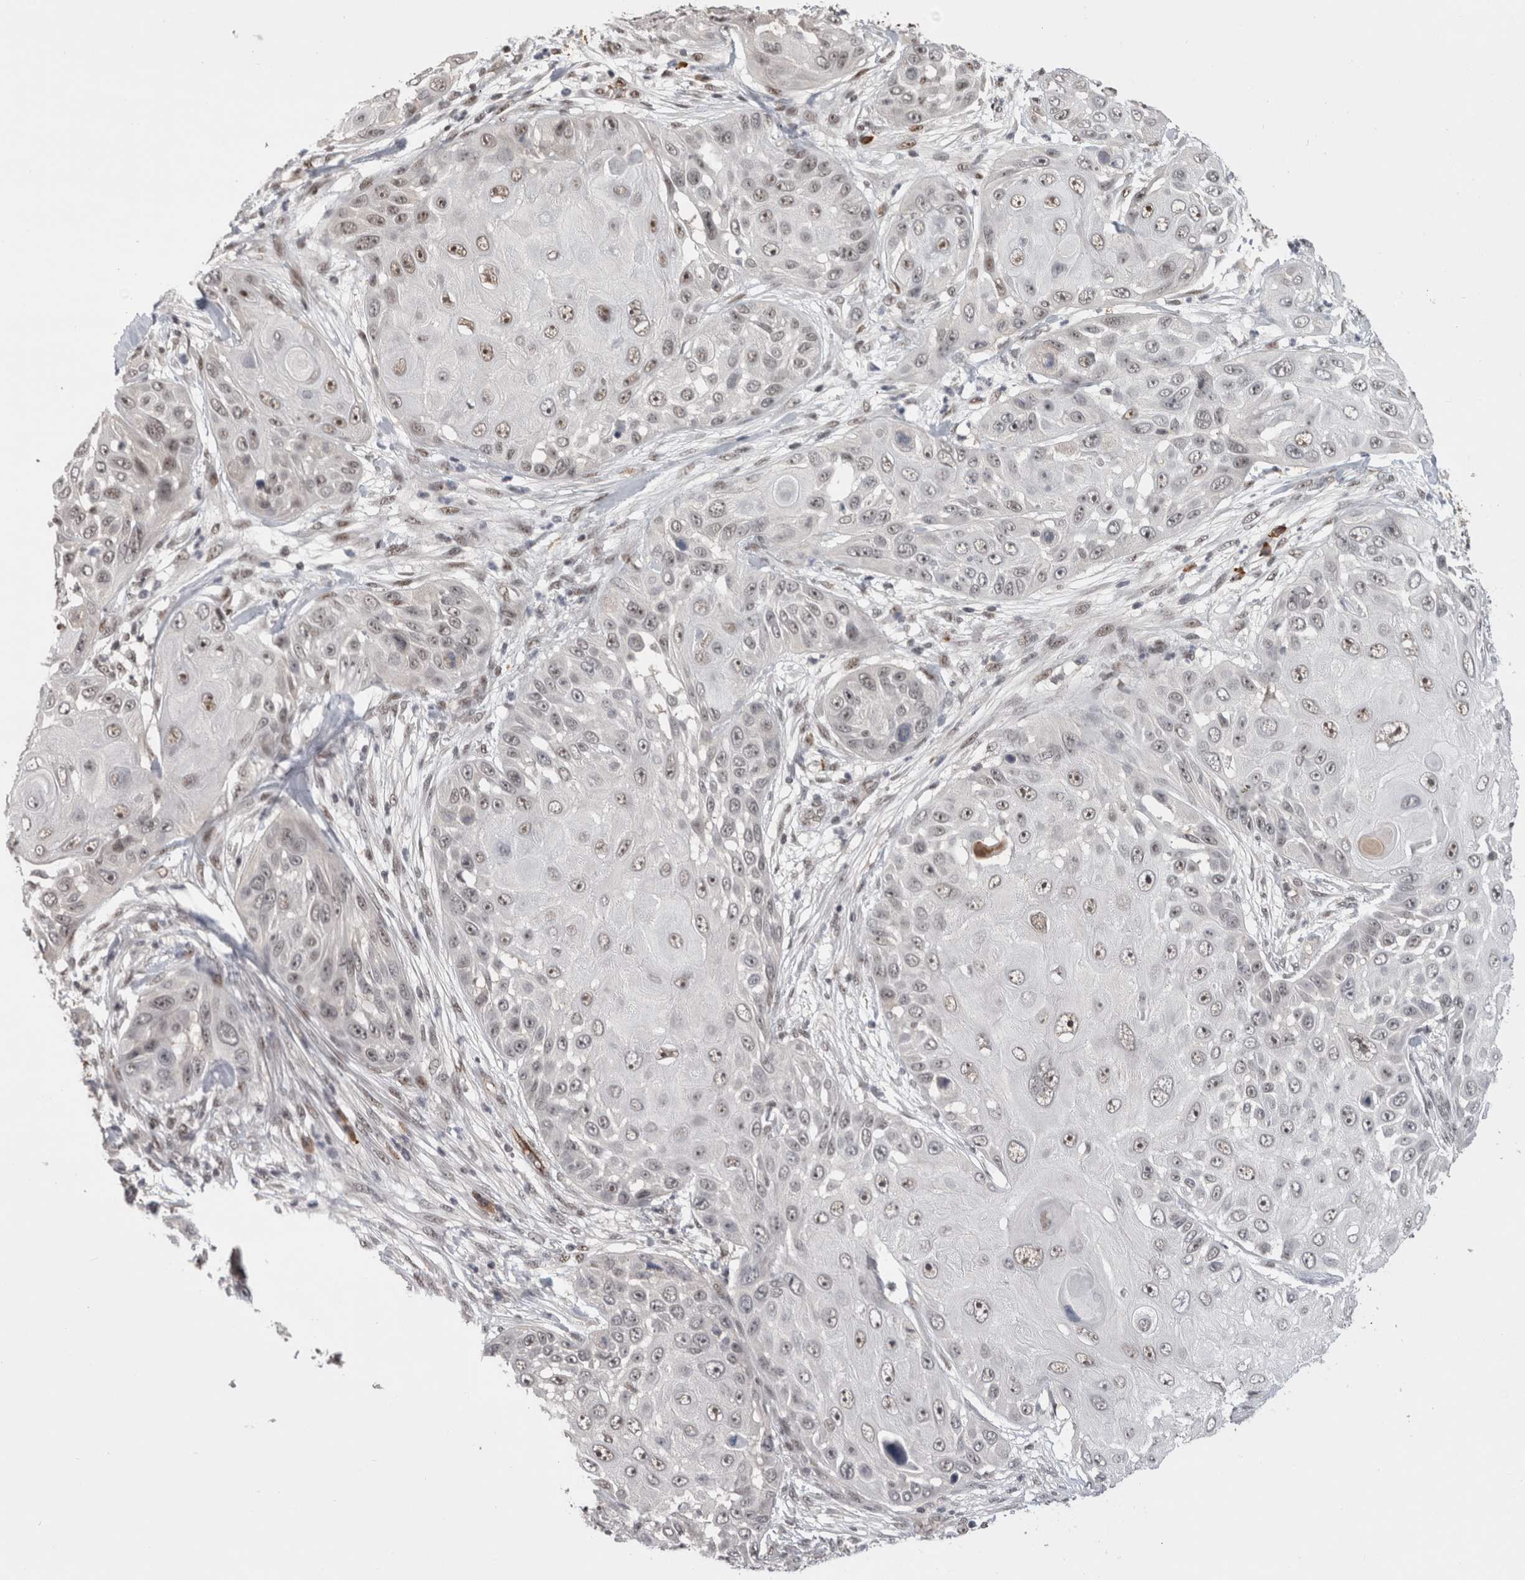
{"staining": {"intensity": "moderate", "quantity": ">75%", "location": "nuclear"}, "tissue": "skin cancer", "cell_type": "Tumor cells", "image_type": "cancer", "snomed": [{"axis": "morphology", "description": "Squamous cell carcinoma, NOS"}, {"axis": "topography", "description": "Skin"}], "caption": "Protein analysis of skin cancer tissue shows moderate nuclear positivity in about >75% of tumor cells.", "gene": "ZNF24", "patient": {"sex": "female", "age": 44}}